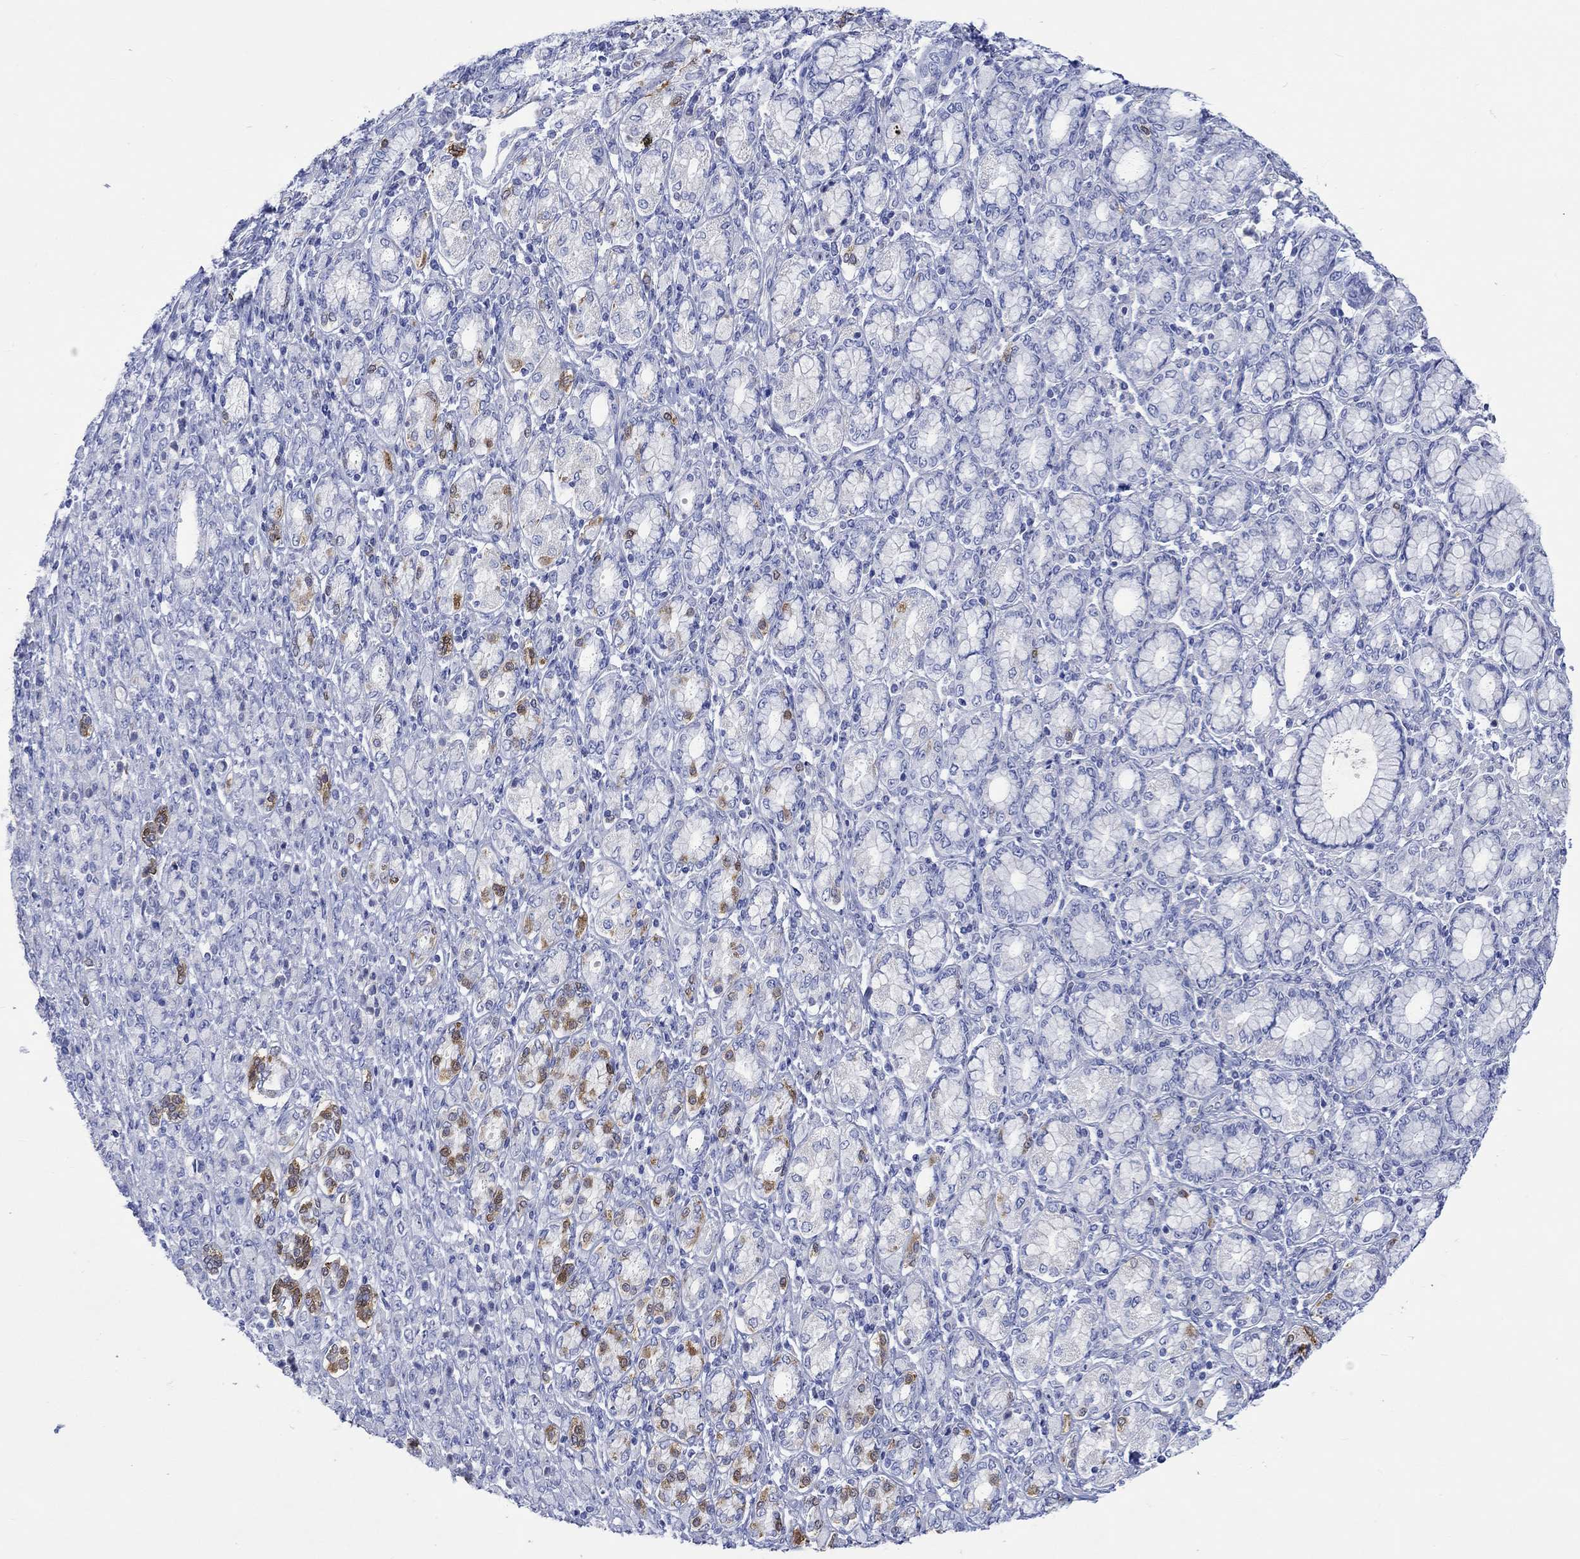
{"staining": {"intensity": "moderate", "quantity": "<25%", "location": "cytoplasmic/membranous"}, "tissue": "stomach cancer", "cell_type": "Tumor cells", "image_type": "cancer", "snomed": [{"axis": "morphology", "description": "Normal tissue, NOS"}, {"axis": "morphology", "description": "Adenocarcinoma, NOS"}, {"axis": "topography", "description": "Stomach"}], "caption": "Brown immunohistochemical staining in stomach cancer (adenocarcinoma) displays moderate cytoplasmic/membranous positivity in approximately <25% of tumor cells.", "gene": "CPLX2", "patient": {"sex": "female", "age": 79}}